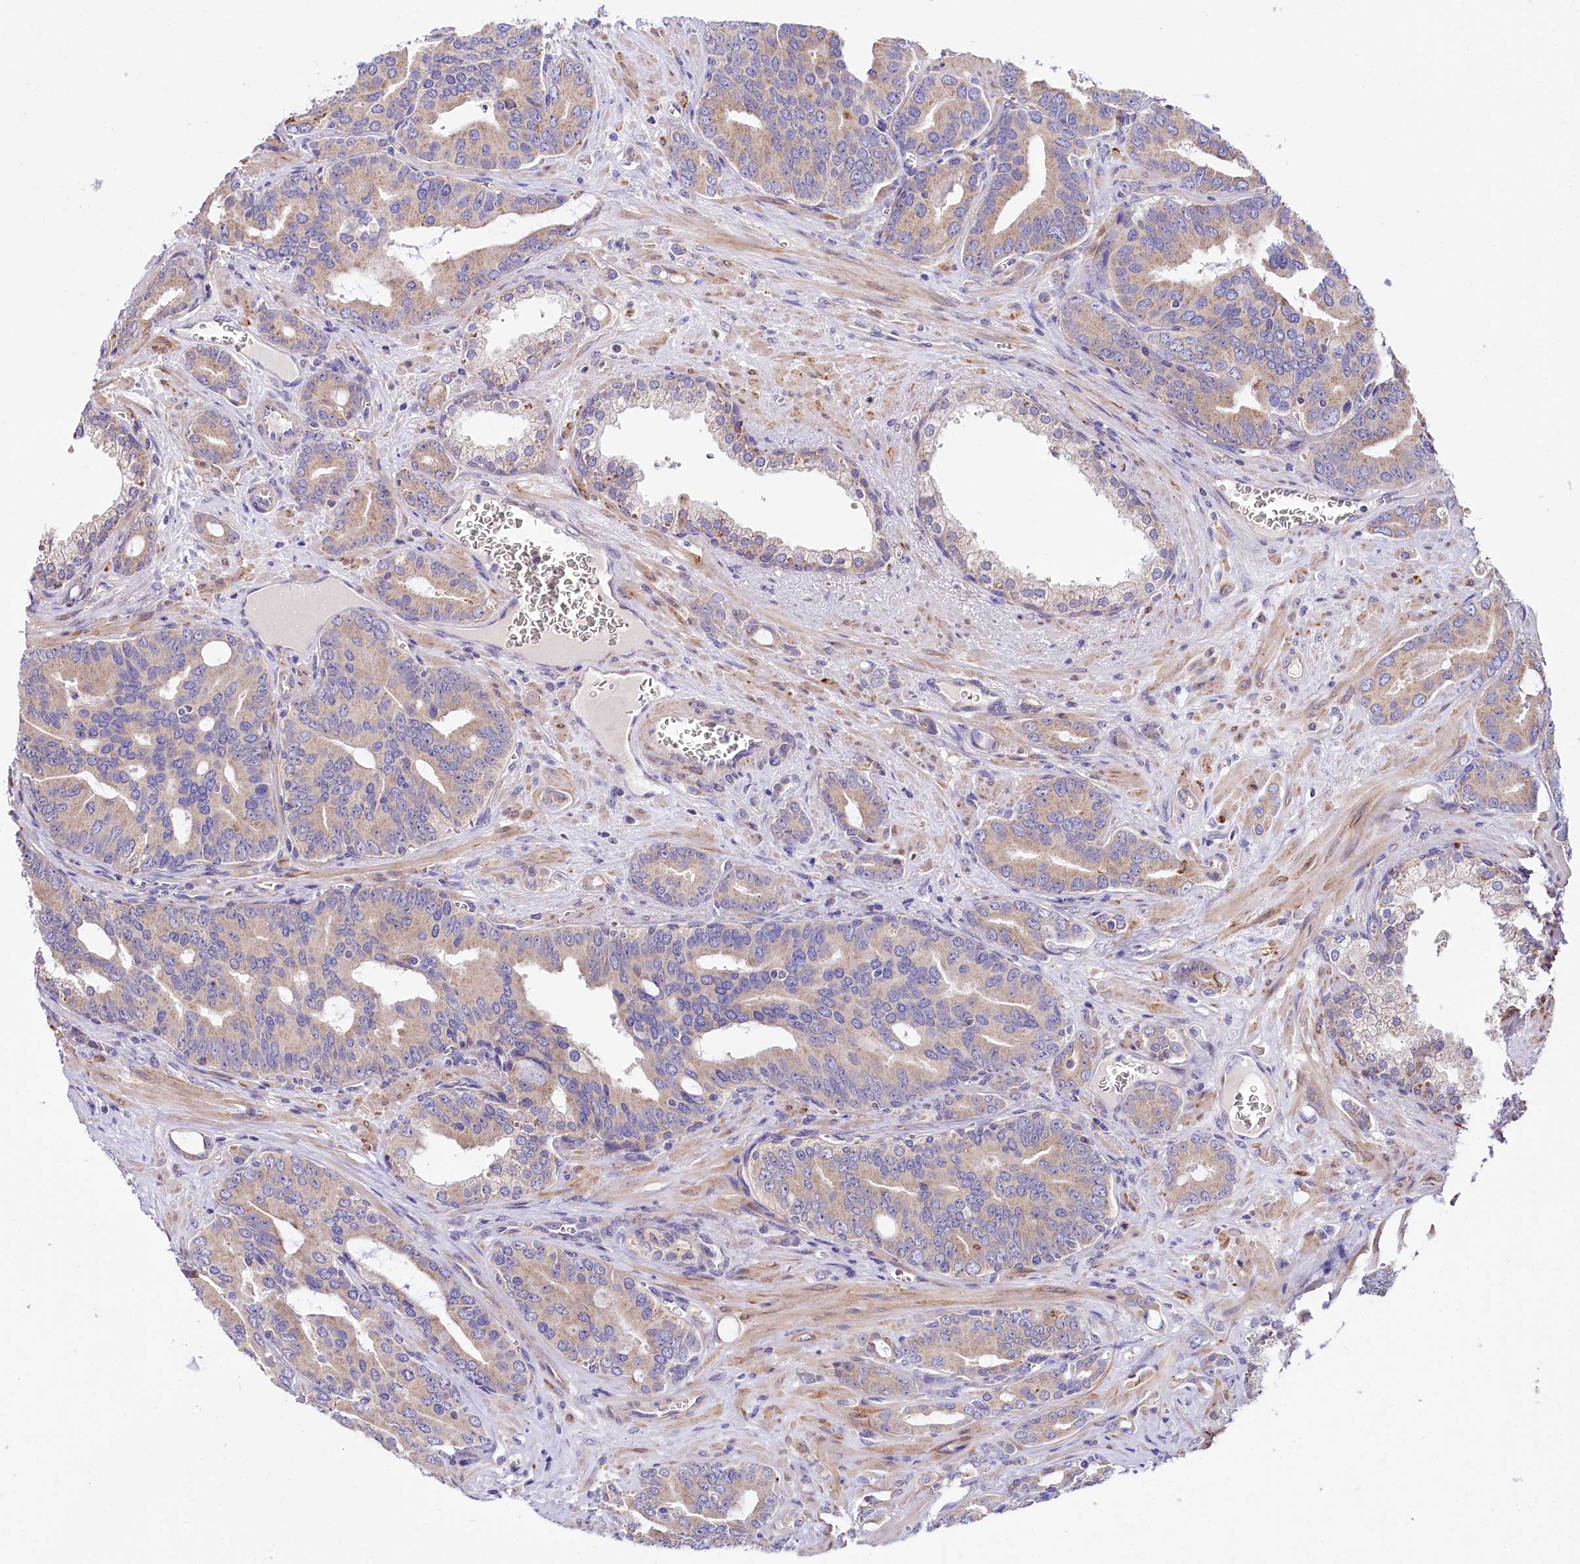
{"staining": {"intensity": "moderate", "quantity": "25%-75%", "location": "cytoplasmic/membranous"}, "tissue": "prostate cancer", "cell_type": "Tumor cells", "image_type": "cancer", "snomed": [{"axis": "morphology", "description": "Adenocarcinoma, High grade"}, {"axis": "topography", "description": "Prostate"}], "caption": "A histopathology image of prostate cancer stained for a protein reveals moderate cytoplasmic/membranous brown staining in tumor cells.", "gene": "CEP295", "patient": {"sex": "male", "age": 72}}